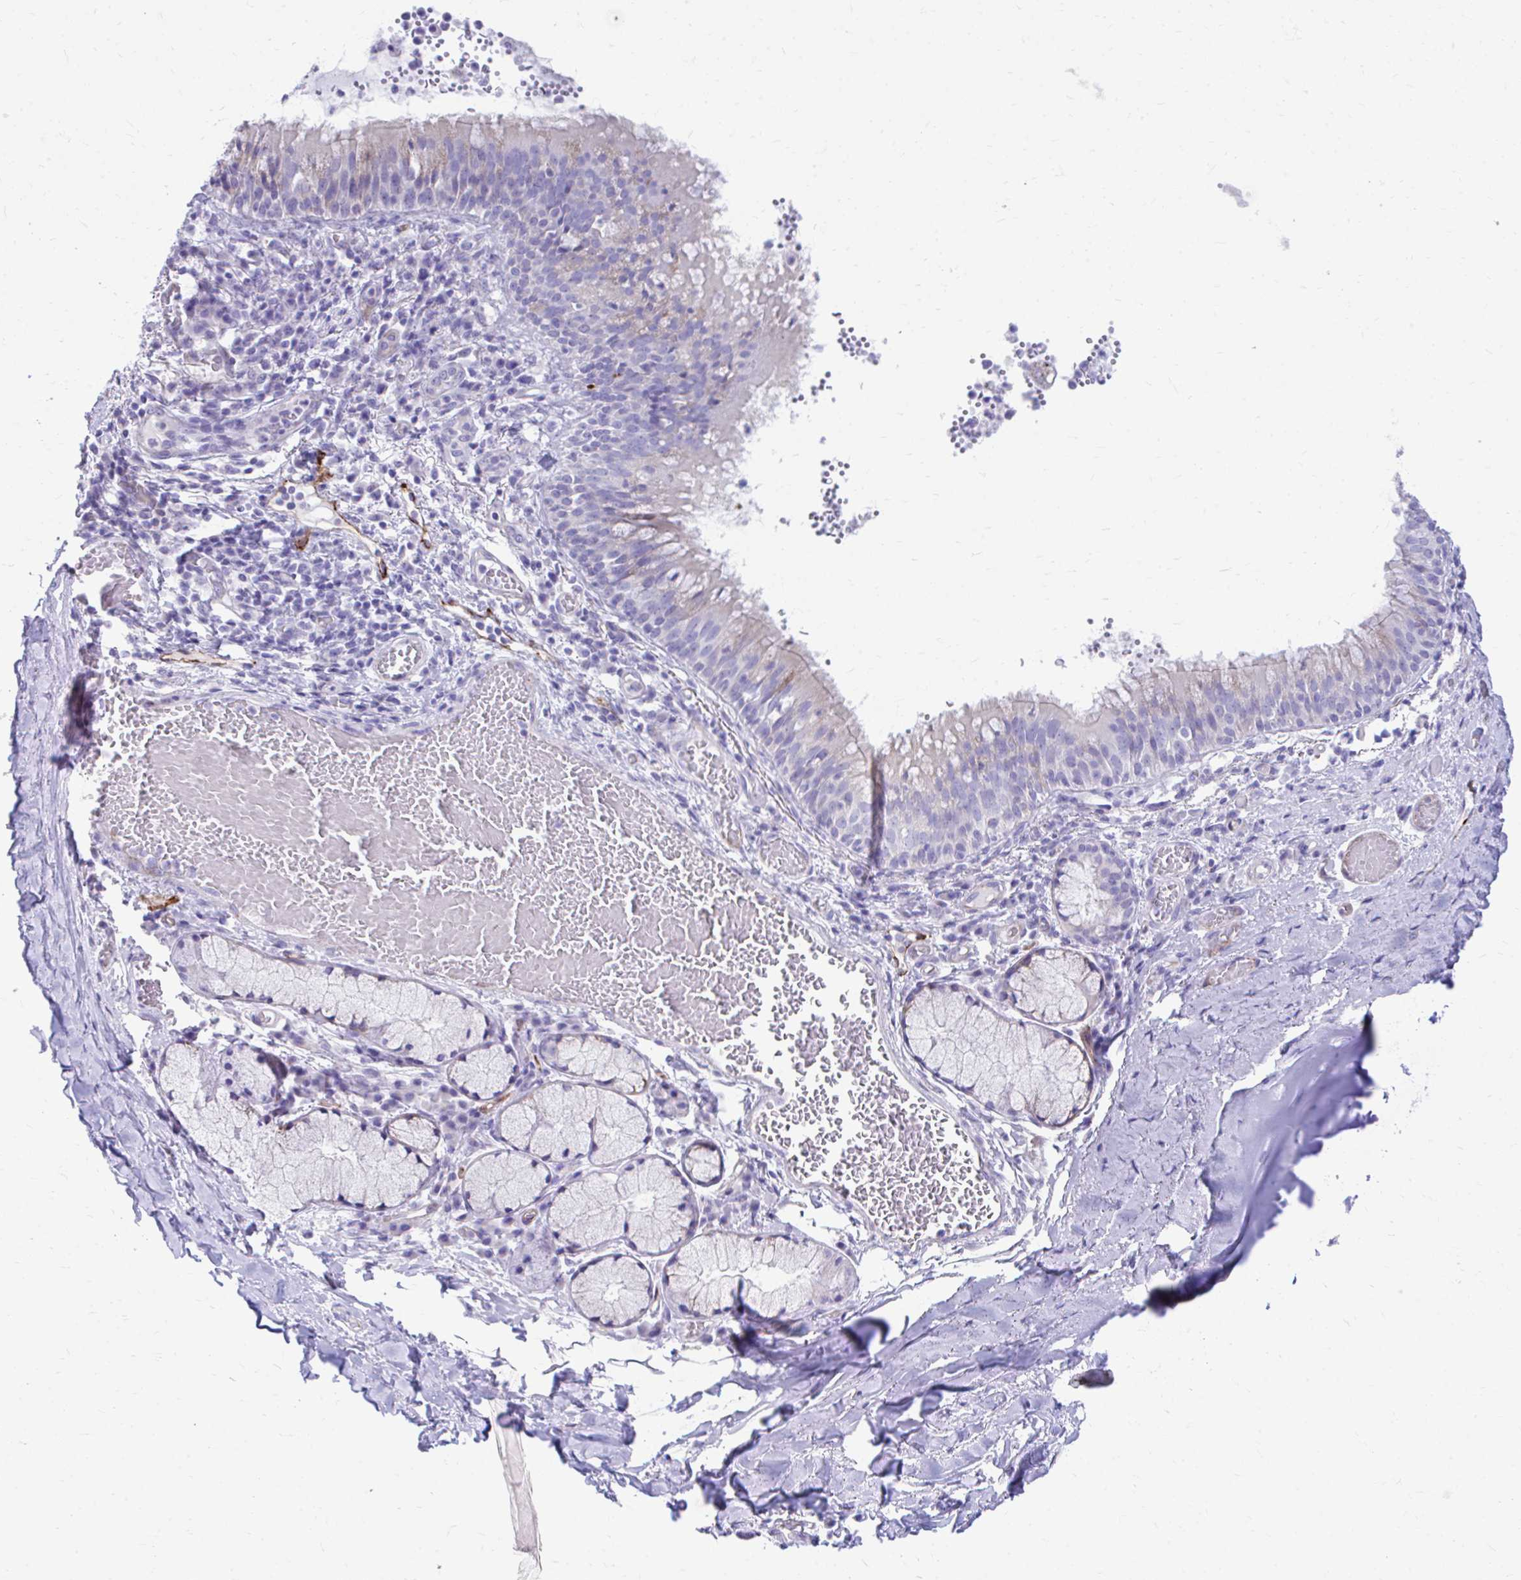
{"staining": {"intensity": "negative", "quantity": "none", "location": "none"}, "tissue": "adipose tissue", "cell_type": "Adipocytes", "image_type": "normal", "snomed": [{"axis": "morphology", "description": "Normal tissue, NOS"}, {"axis": "topography", "description": "Cartilage tissue"}, {"axis": "topography", "description": "Bronchus"}], "caption": "Immunohistochemistry (IHC) photomicrograph of normal human adipose tissue stained for a protein (brown), which reveals no expression in adipocytes. (Stains: DAB immunohistochemistry (IHC) with hematoxylin counter stain, Microscopy: brightfield microscopy at high magnification).", "gene": "ENSG00000285953", "patient": {"sex": "male", "age": 56}}